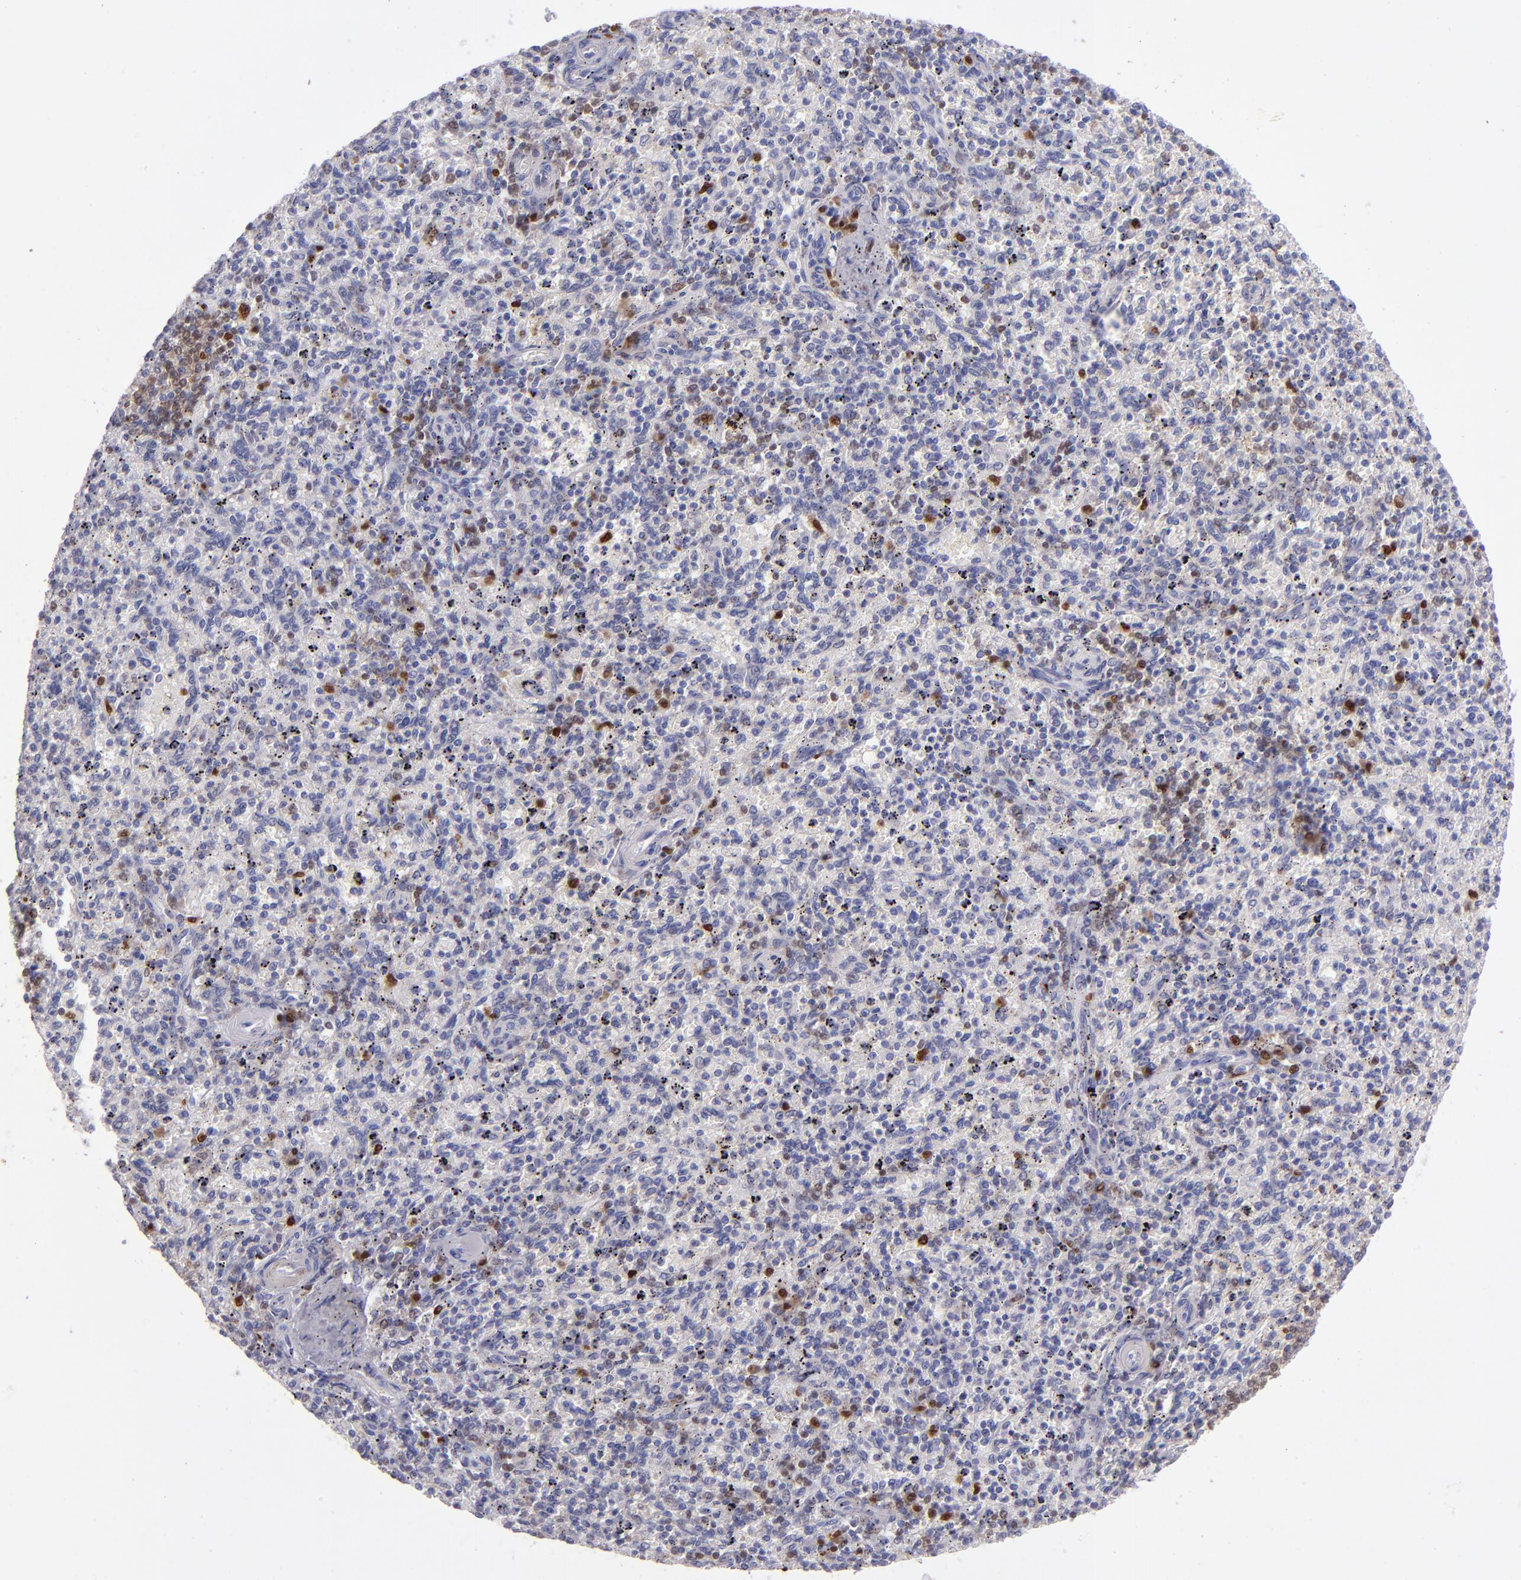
{"staining": {"intensity": "strong", "quantity": "<25%", "location": "cytoplasmic/membranous,nuclear"}, "tissue": "spleen", "cell_type": "Cells in red pulp", "image_type": "normal", "snomed": [{"axis": "morphology", "description": "Normal tissue, NOS"}, {"axis": "topography", "description": "Spleen"}], "caption": "Human spleen stained for a protein (brown) displays strong cytoplasmic/membranous,nuclear positive positivity in approximately <25% of cells in red pulp.", "gene": "IRF8", "patient": {"sex": "male", "age": 72}}